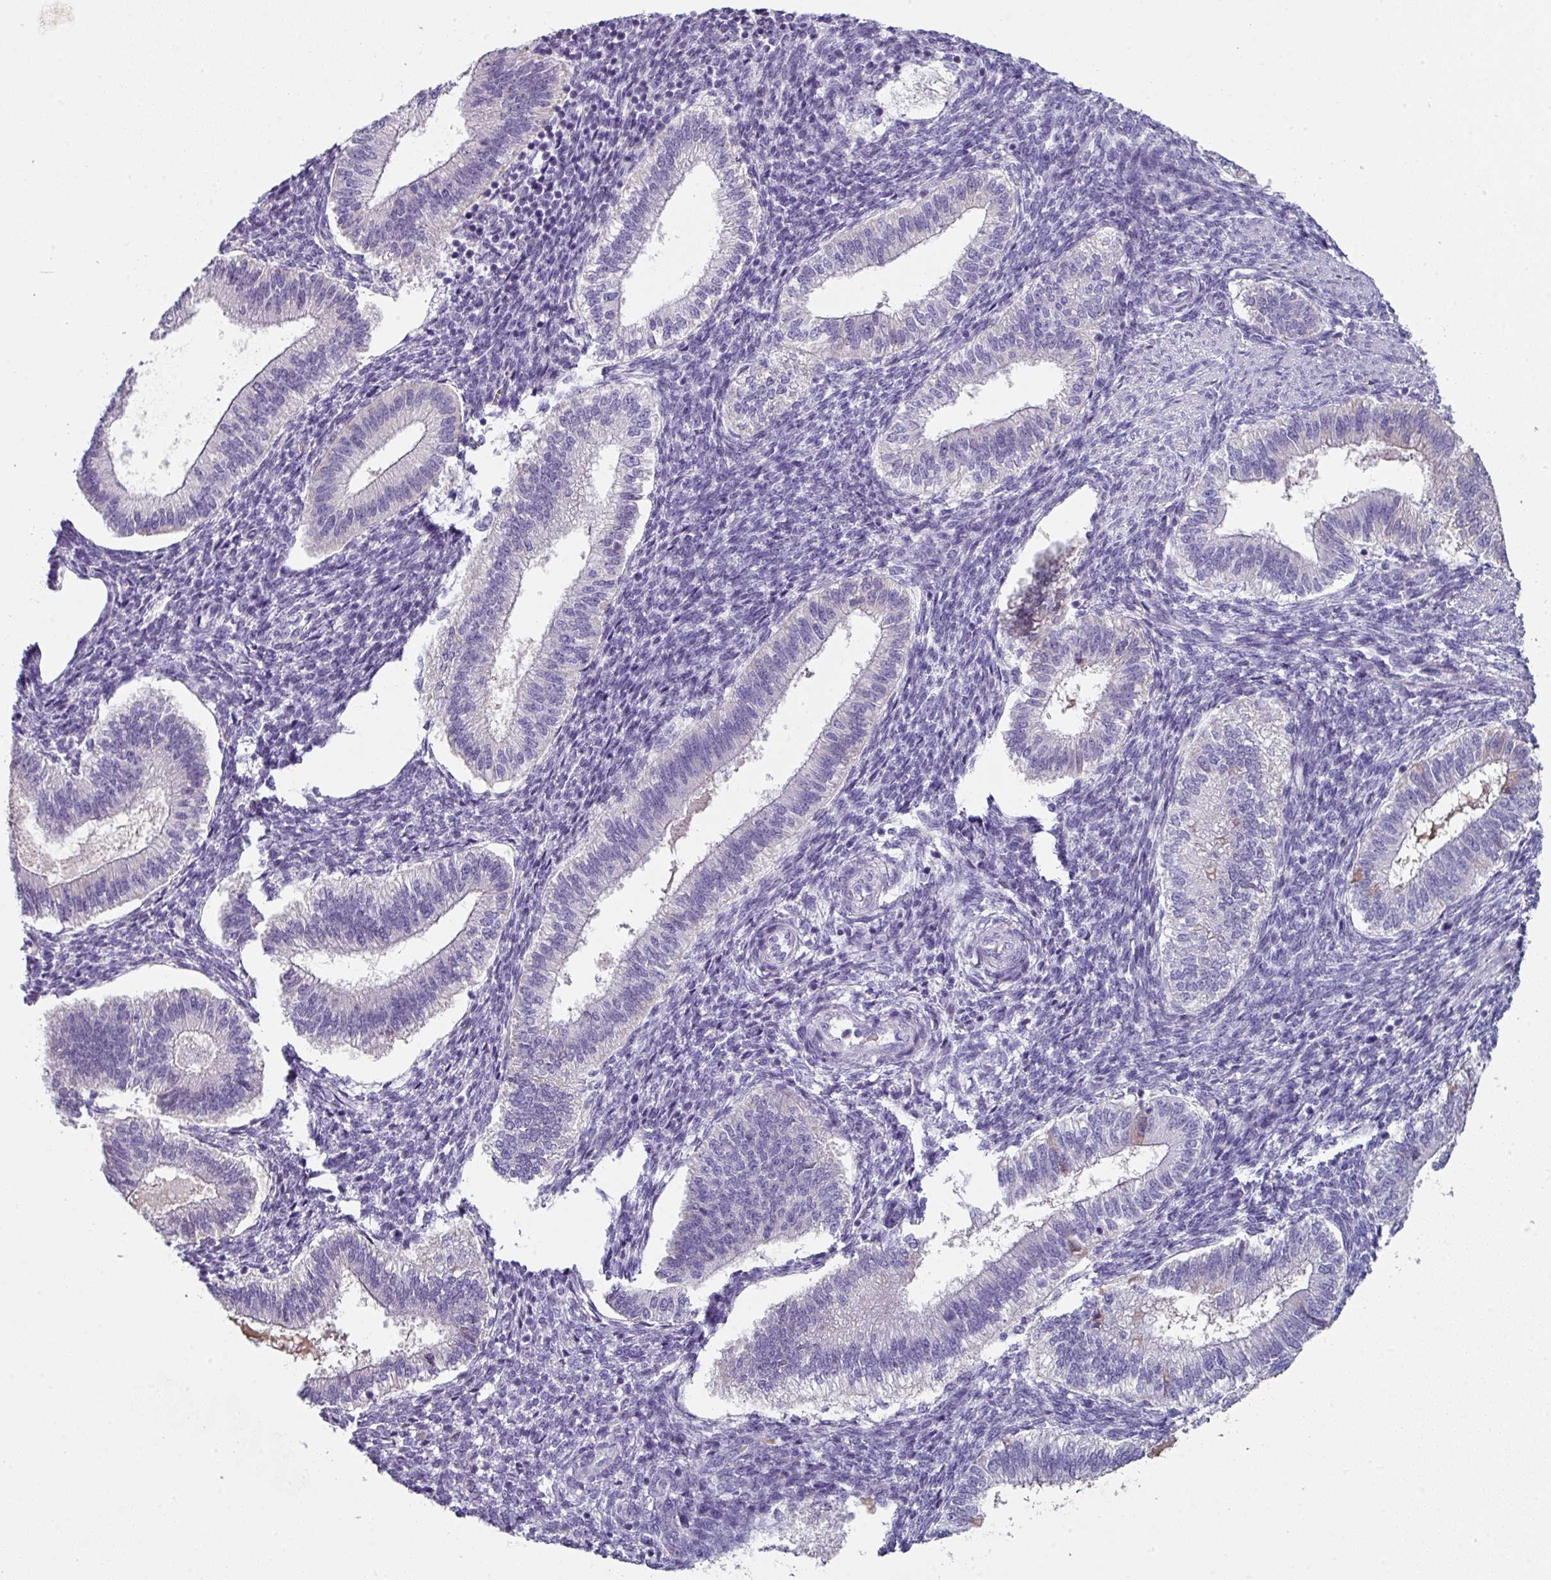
{"staining": {"intensity": "negative", "quantity": "none", "location": "none"}, "tissue": "endometrium", "cell_type": "Cells in endometrial stroma", "image_type": "normal", "snomed": [{"axis": "morphology", "description": "Normal tissue, NOS"}, {"axis": "topography", "description": "Endometrium"}], "caption": "There is no significant staining in cells in endometrial stroma of endometrium. (DAB immunohistochemistry (IHC) with hematoxylin counter stain).", "gene": "DEFB115", "patient": {"sex": "female", "age": 25}}